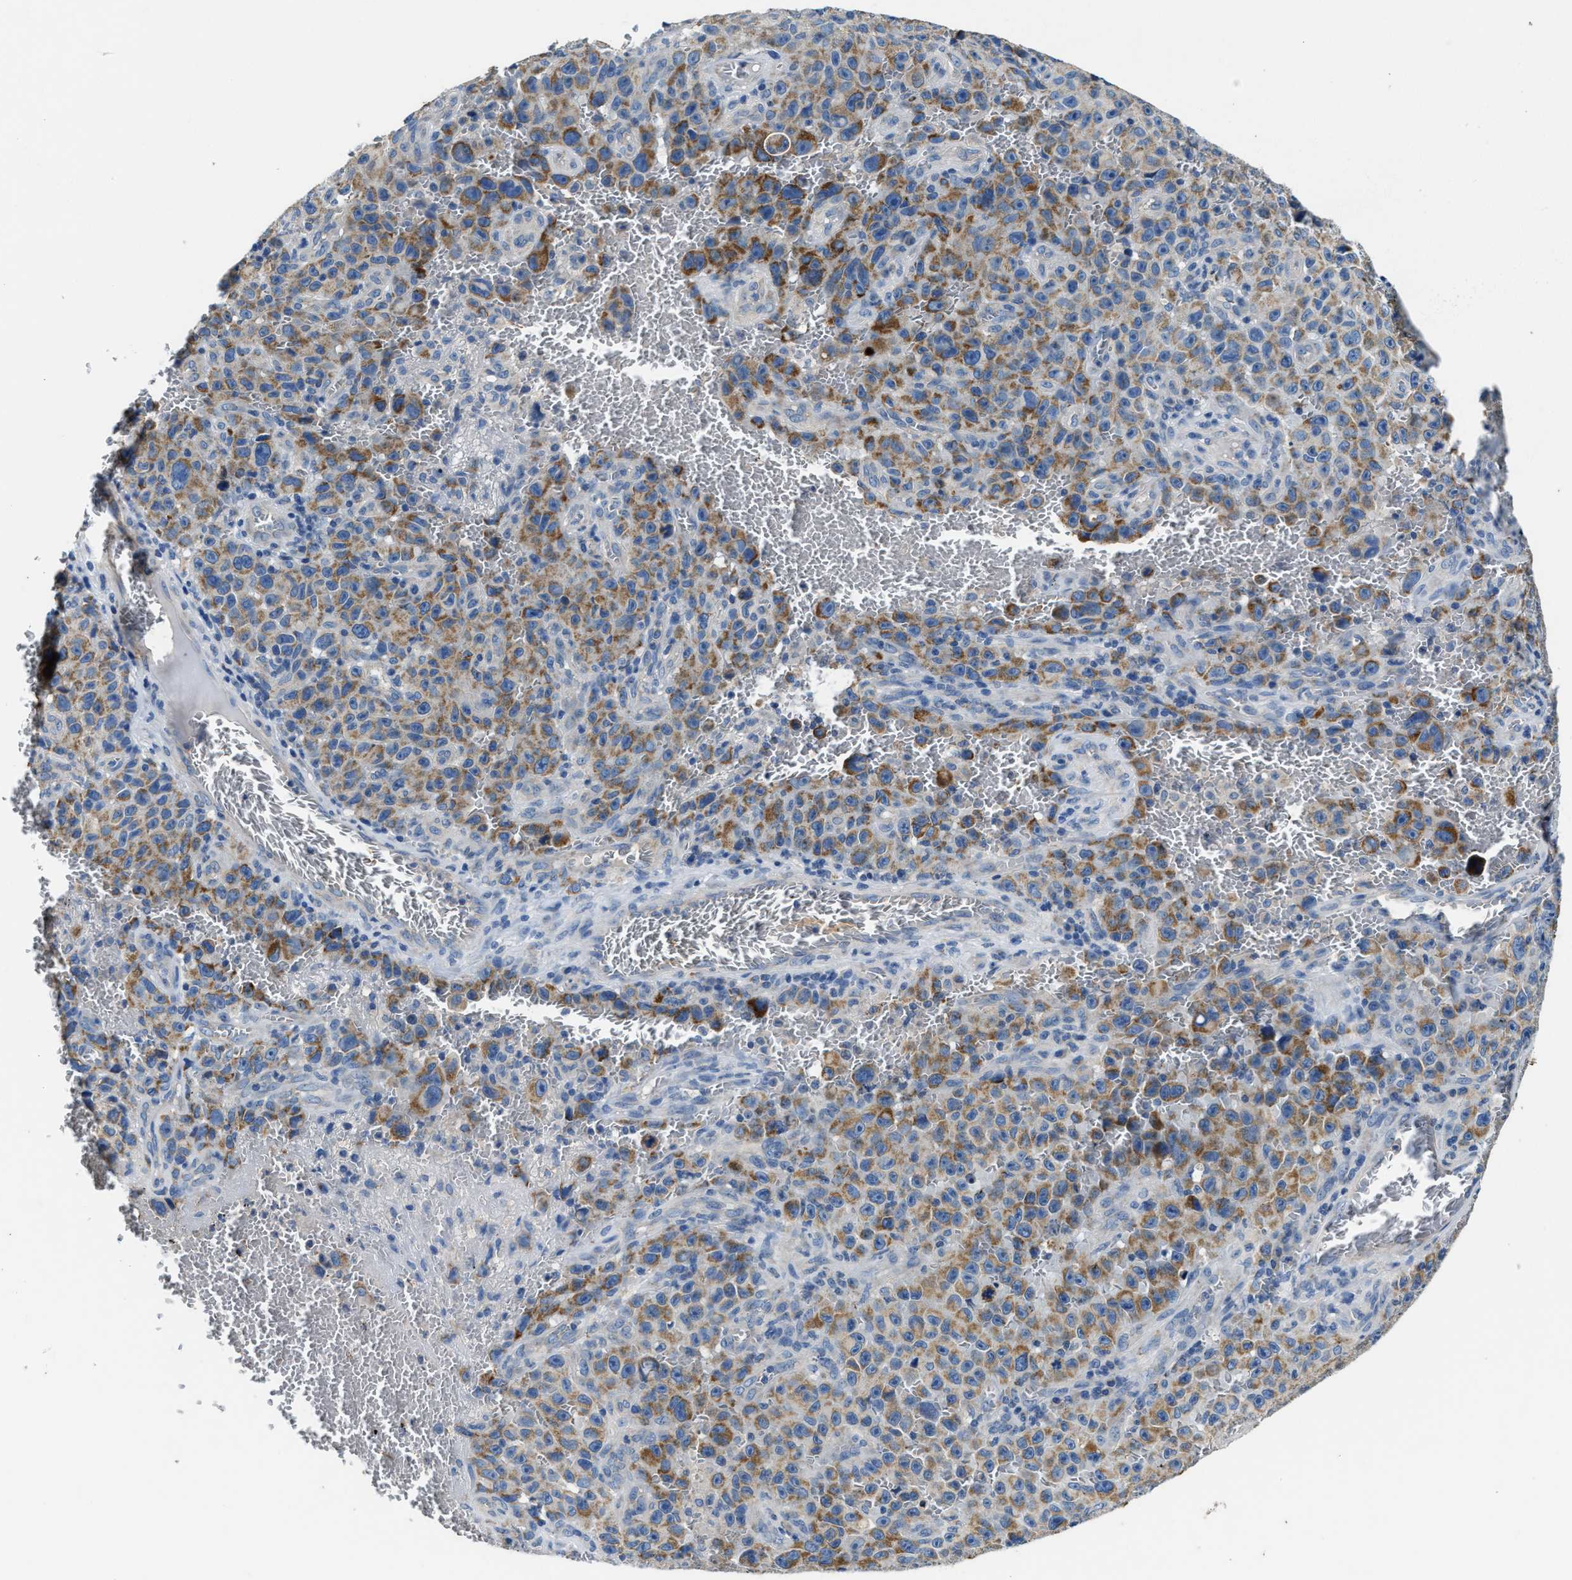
{"staining": {"intensity": "moderate", "quantity": "25%-75%", "location": "cytoplasmic/membranous"}, "tissue": "melanoma", "cell_type": "Tumor cells", "image_type": "cancer", "snomed": [{"axis": "morphology", "description": "Malignant melanoma, NOS"}, {"axis": "topography", "description": "Skin"}], "caption": "A brown stain highlights moderate cytoplasmic/membranous expression of a protein in human malignant melanoma tumor cells. (IHC, brightfield microscopy, high magnification).", "gene": "SLC25A25", "patient": {"sex": "female", "age": 82}}